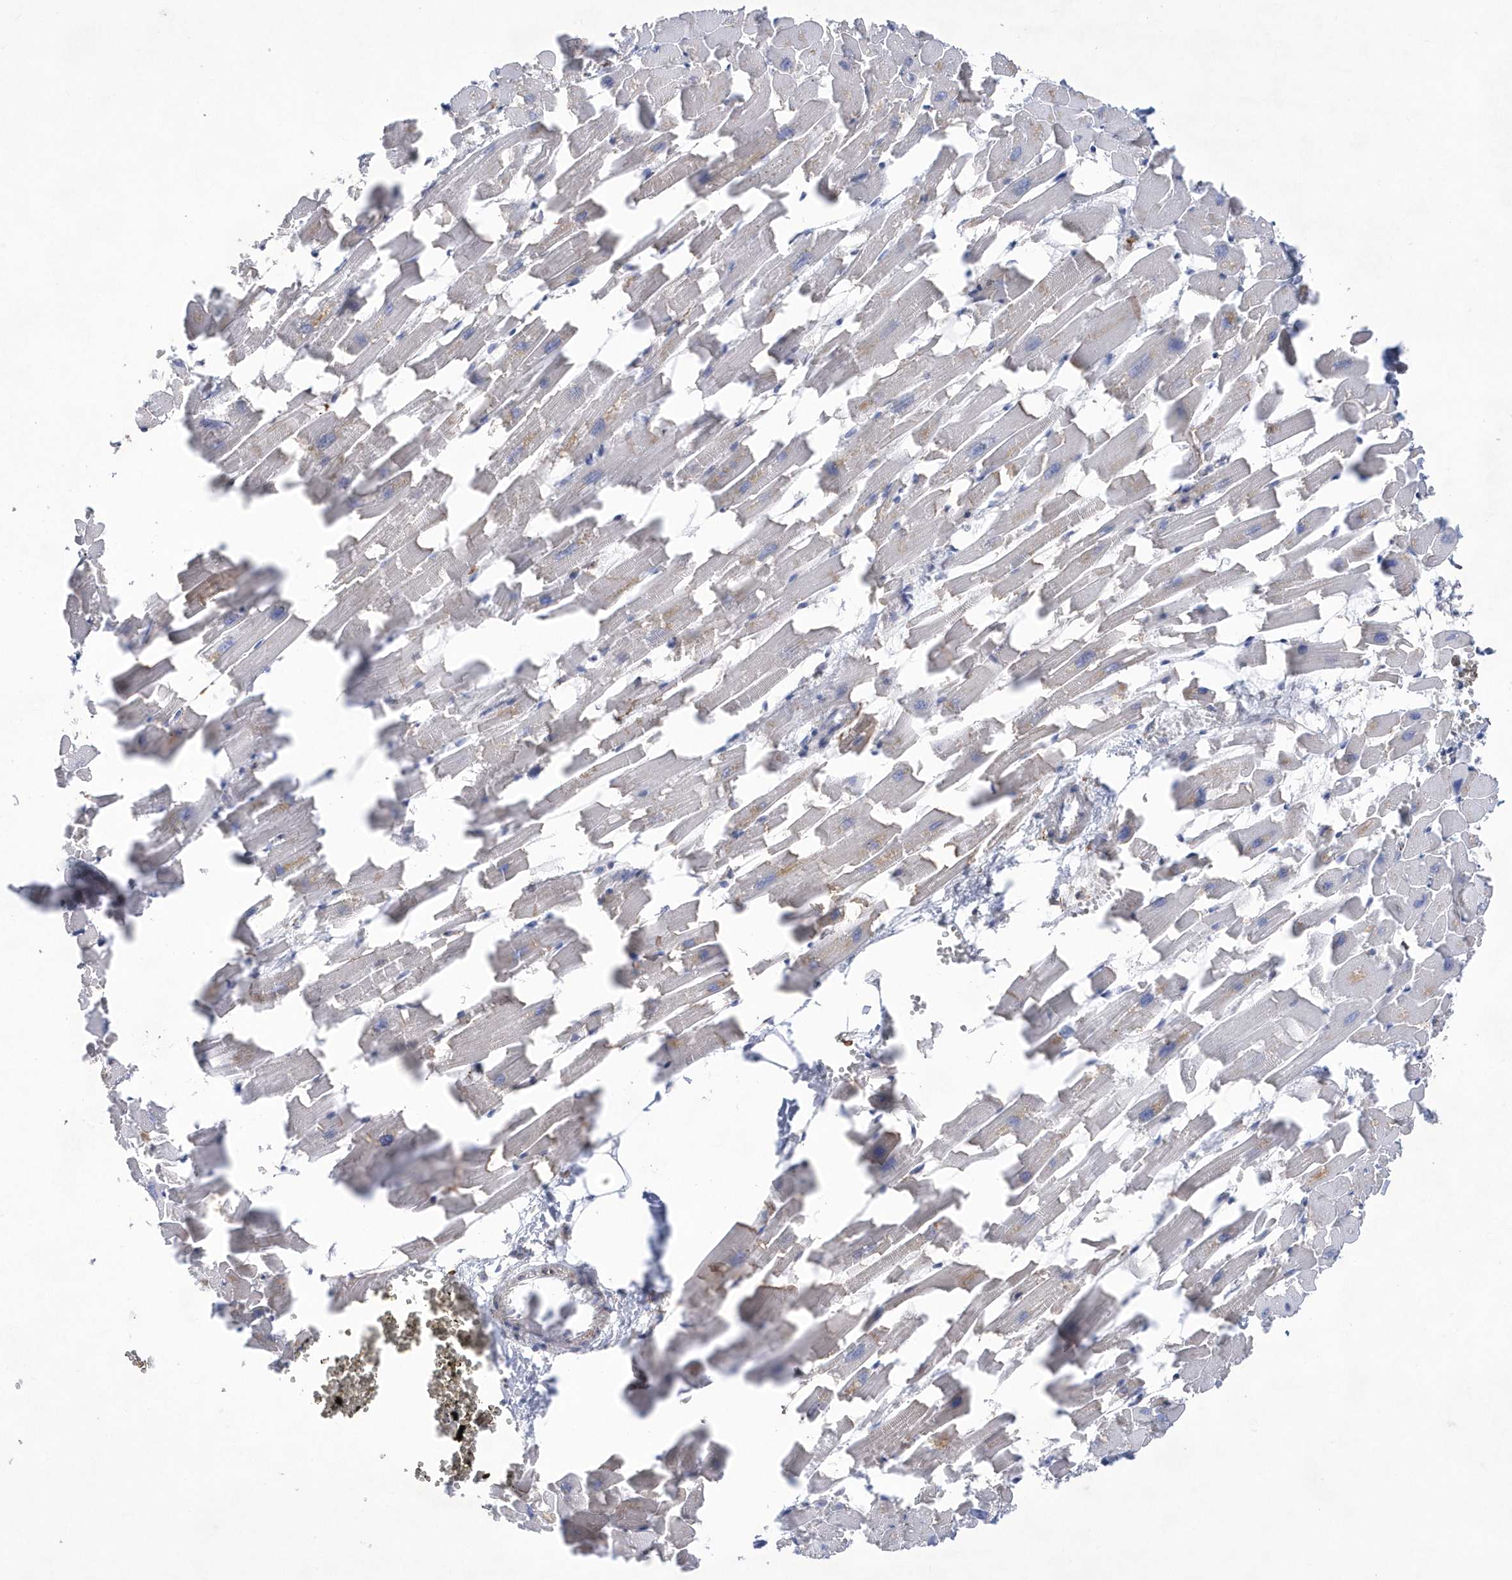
{"staining": {"intensity": "moderate", "quantity": "25%-75%", "location": "cytoplasmic/membranous"}, "tissue": "heart muscle", "cell_type": "Cardiomyocytes", "image_type": "normal", "snomed": [{"axis": "morphology", "description": "Normal tissue, NOS"}, {"axis": "topography", "description": "Heart"}], "caption": "Protein staining of normal heart muscle reveals moderate cytoplasmic/membranous staining in approximately 25%-75% of cardiomyocytes. (DAB (3,3'-diaminobenzidine) IHC, brown staining for protein, blue staining for nuclei).", "gene": "MED31", "patient": {"sex": "female", "age": 64}}